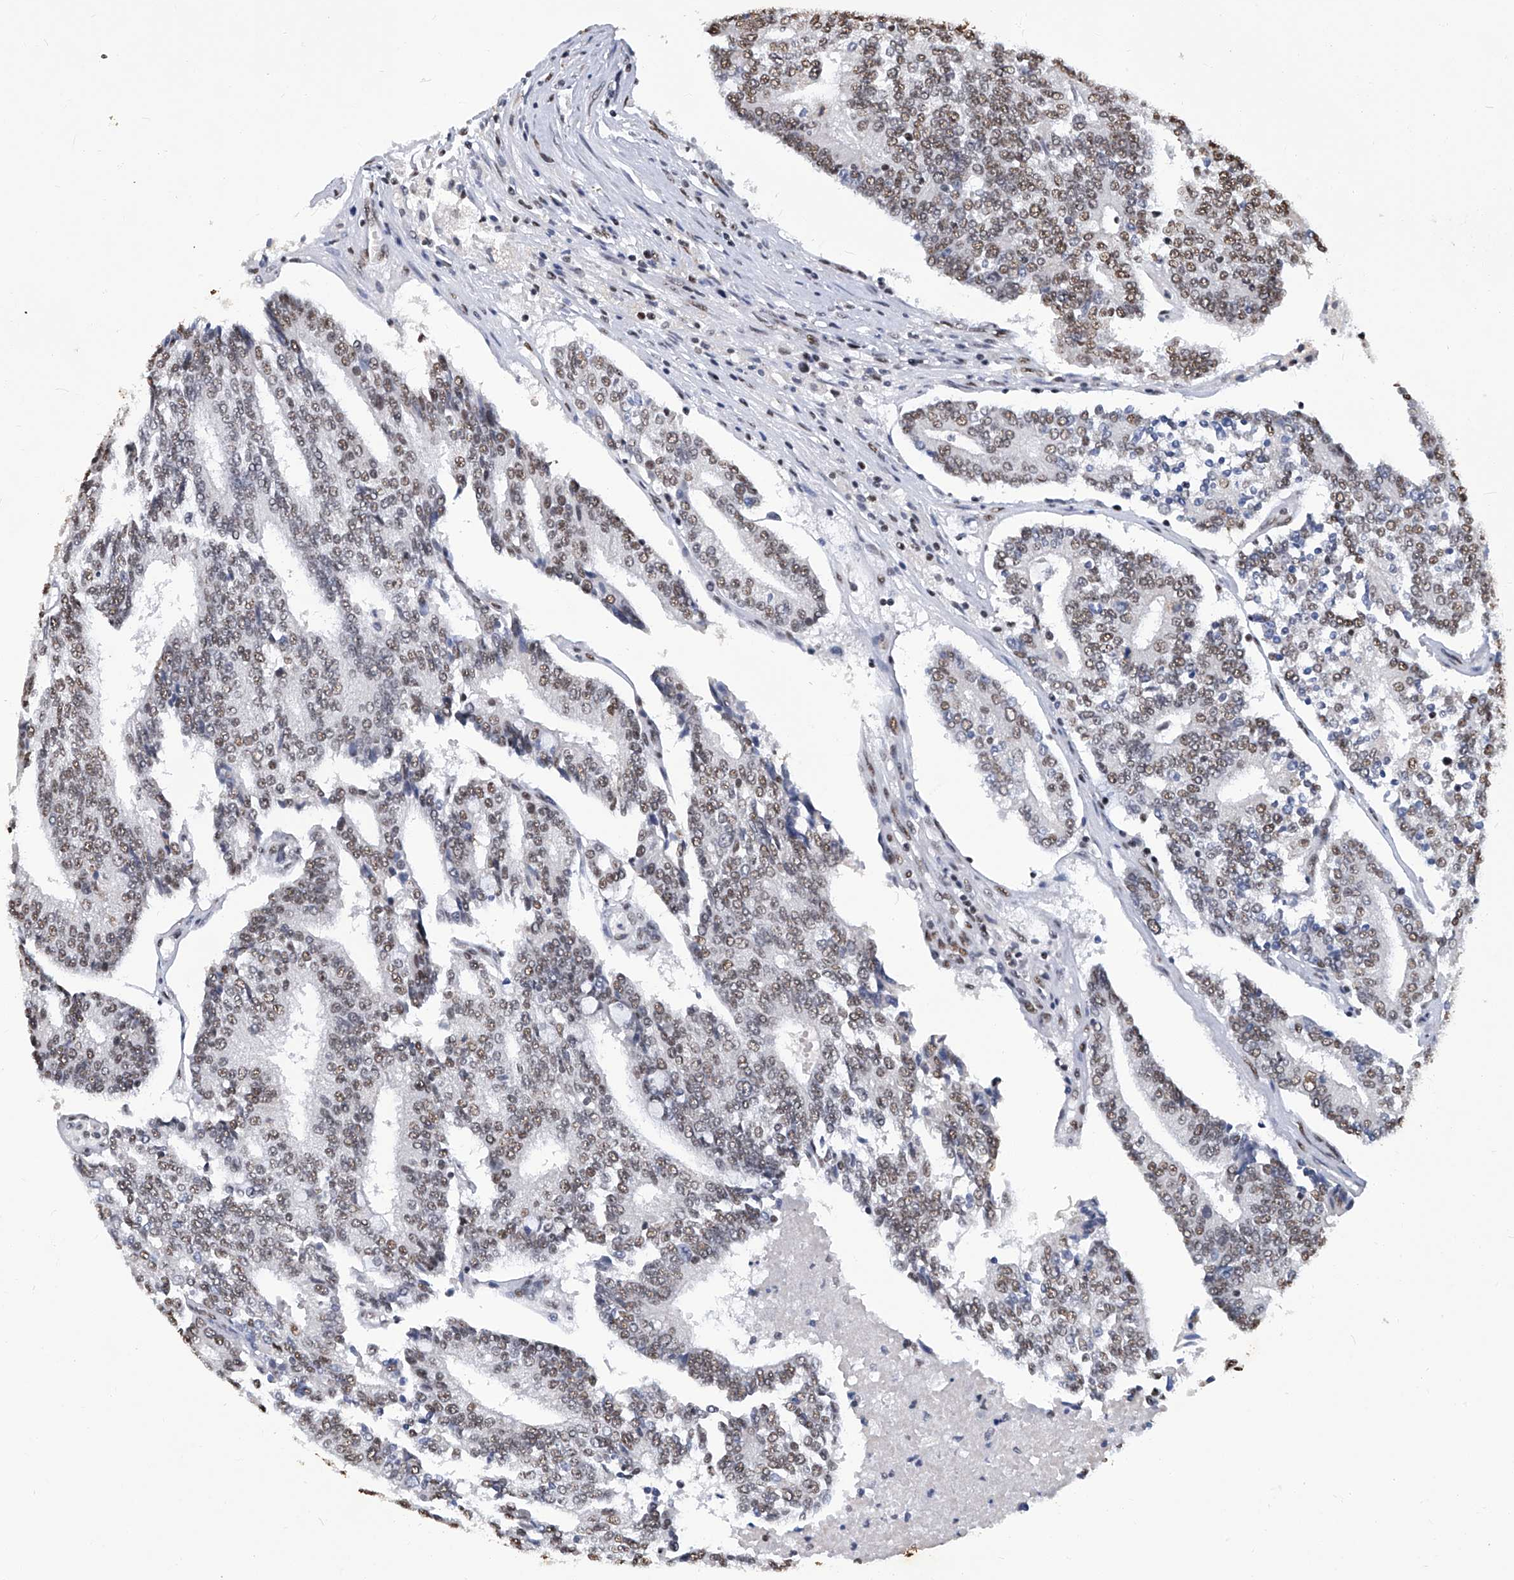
{"staining": {"intensity": "moderate", "quantity": ">75%", "location": "nuclear"}, "tissue": "prostate cancer", "cell_type": "Tumor cells", "image_type": "cancer", "snomed": [{"axis": "morphology", "description": "Normal tissue, NOS"}, {"axis": "morphology", "description": "Adenocarcinoma, High grade"}, {"axis": "topography", "description": "Prostate"}, {"axis": "topography", "description": "Seminal veicle"}], "caption": "DAB (3,3'-diaminobenzidine) immunohistochemical staining of prostate cancer exhibits moderate nuclear protein staining in approximately >75% of tumor cells. Nuclei are stained in blue.", "gene": "HBP1", "patient": {"sex": "male", "age": 55}}